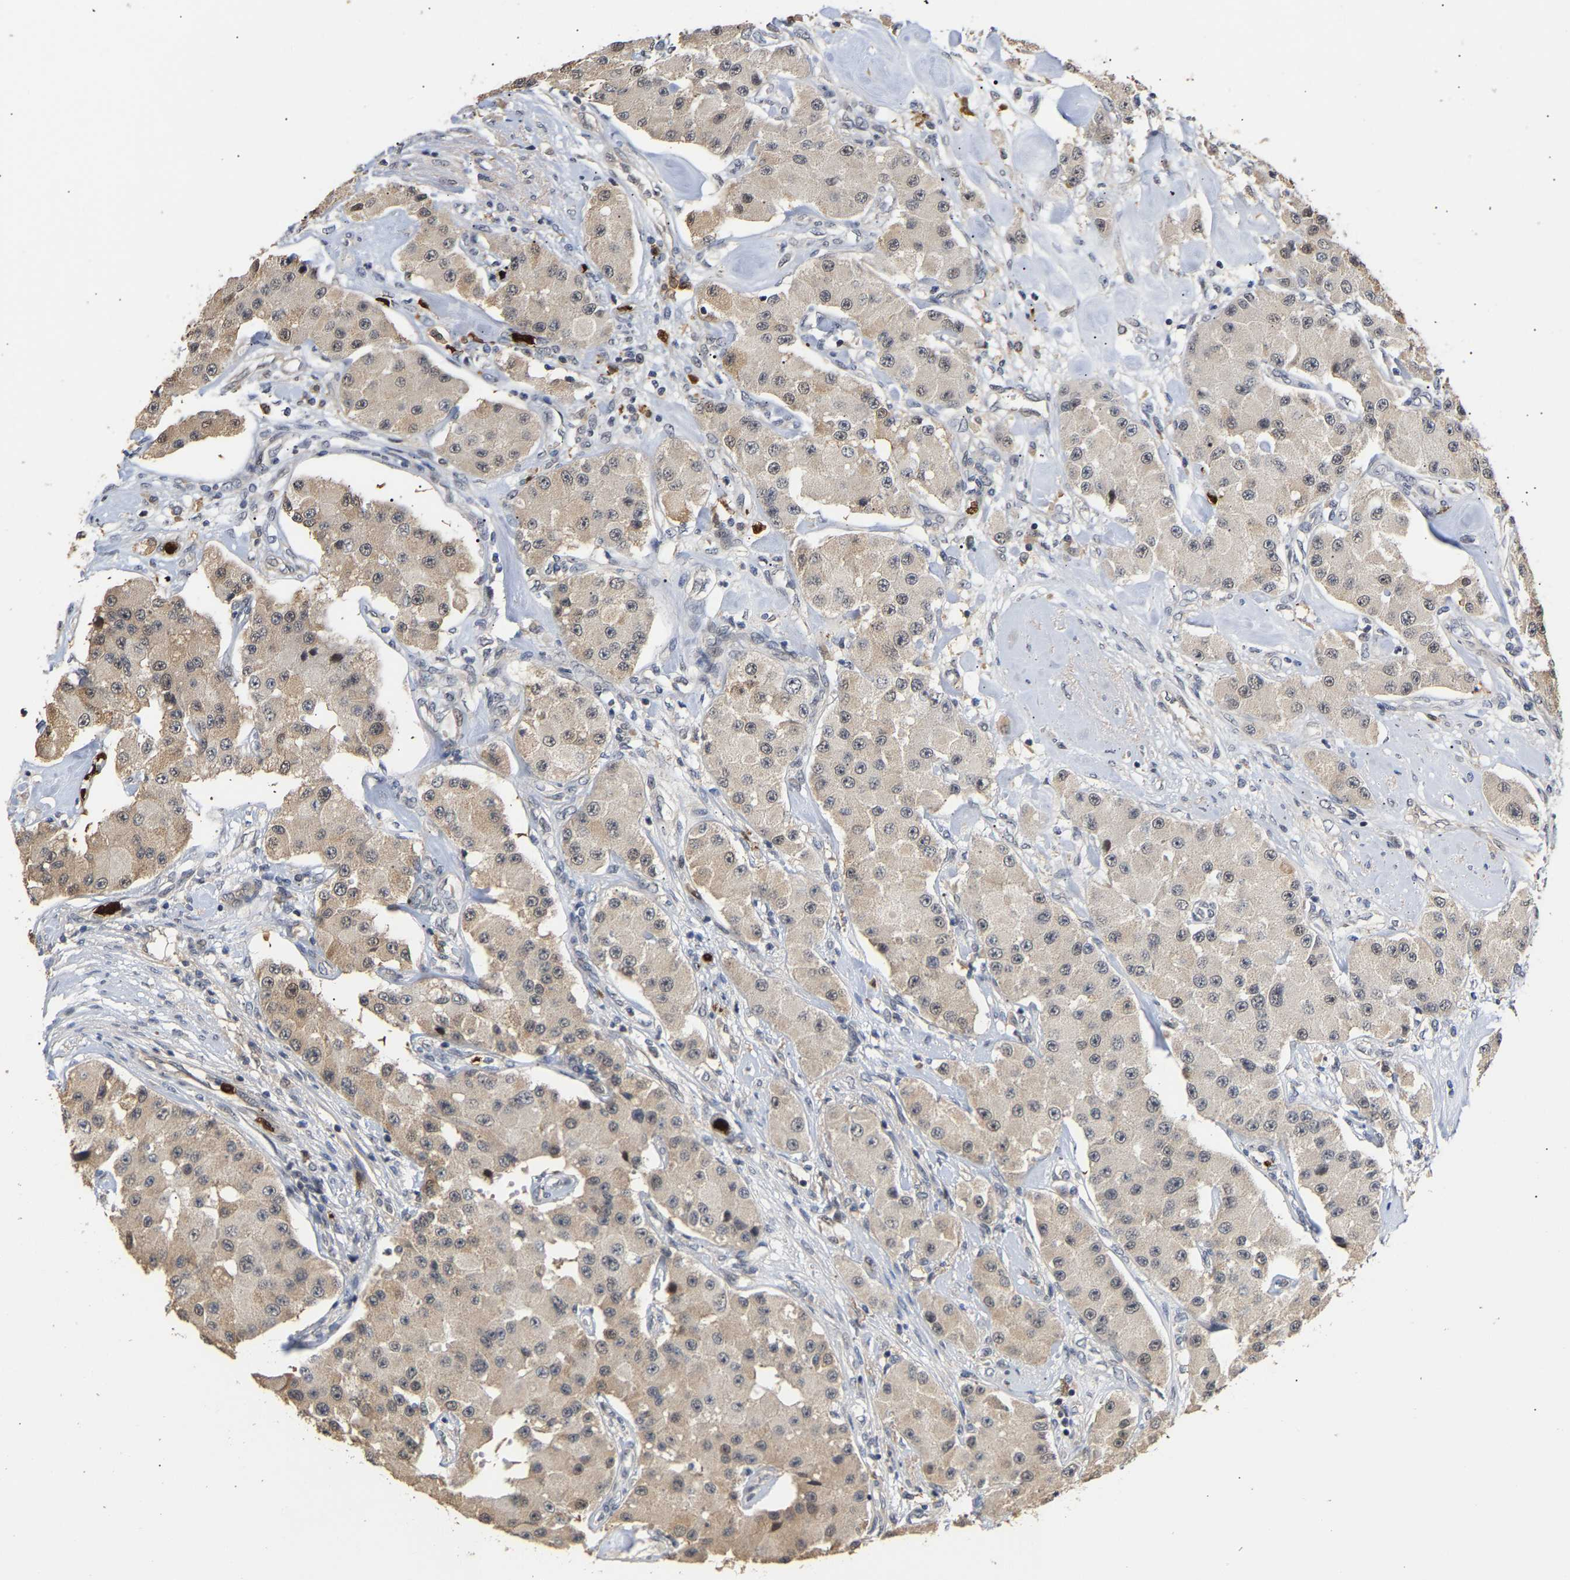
{"staining": {"intensity": "weak", "quantity": "25%-75%", "location": "cytoplasmic/membranous"}, "tissue": "carcinoid", "cell_type": "Tumor cells", "image_type": "cancer", "snomed": [{"axis": "morphology", "description": "Carcinoid, malignant, NOS"}, {"axis": "topography", "description": "Pancreas"}], "caption": "DAB (3,3'-diaminobenzidine) immunohistochemical staining of human carcinoid reveals weak cytoplasmic/membranous protein staining in approximately 25%-75% of tumor cells.", "gene": "TDRD7", "patient": {"sex": "male", "age": 41}}